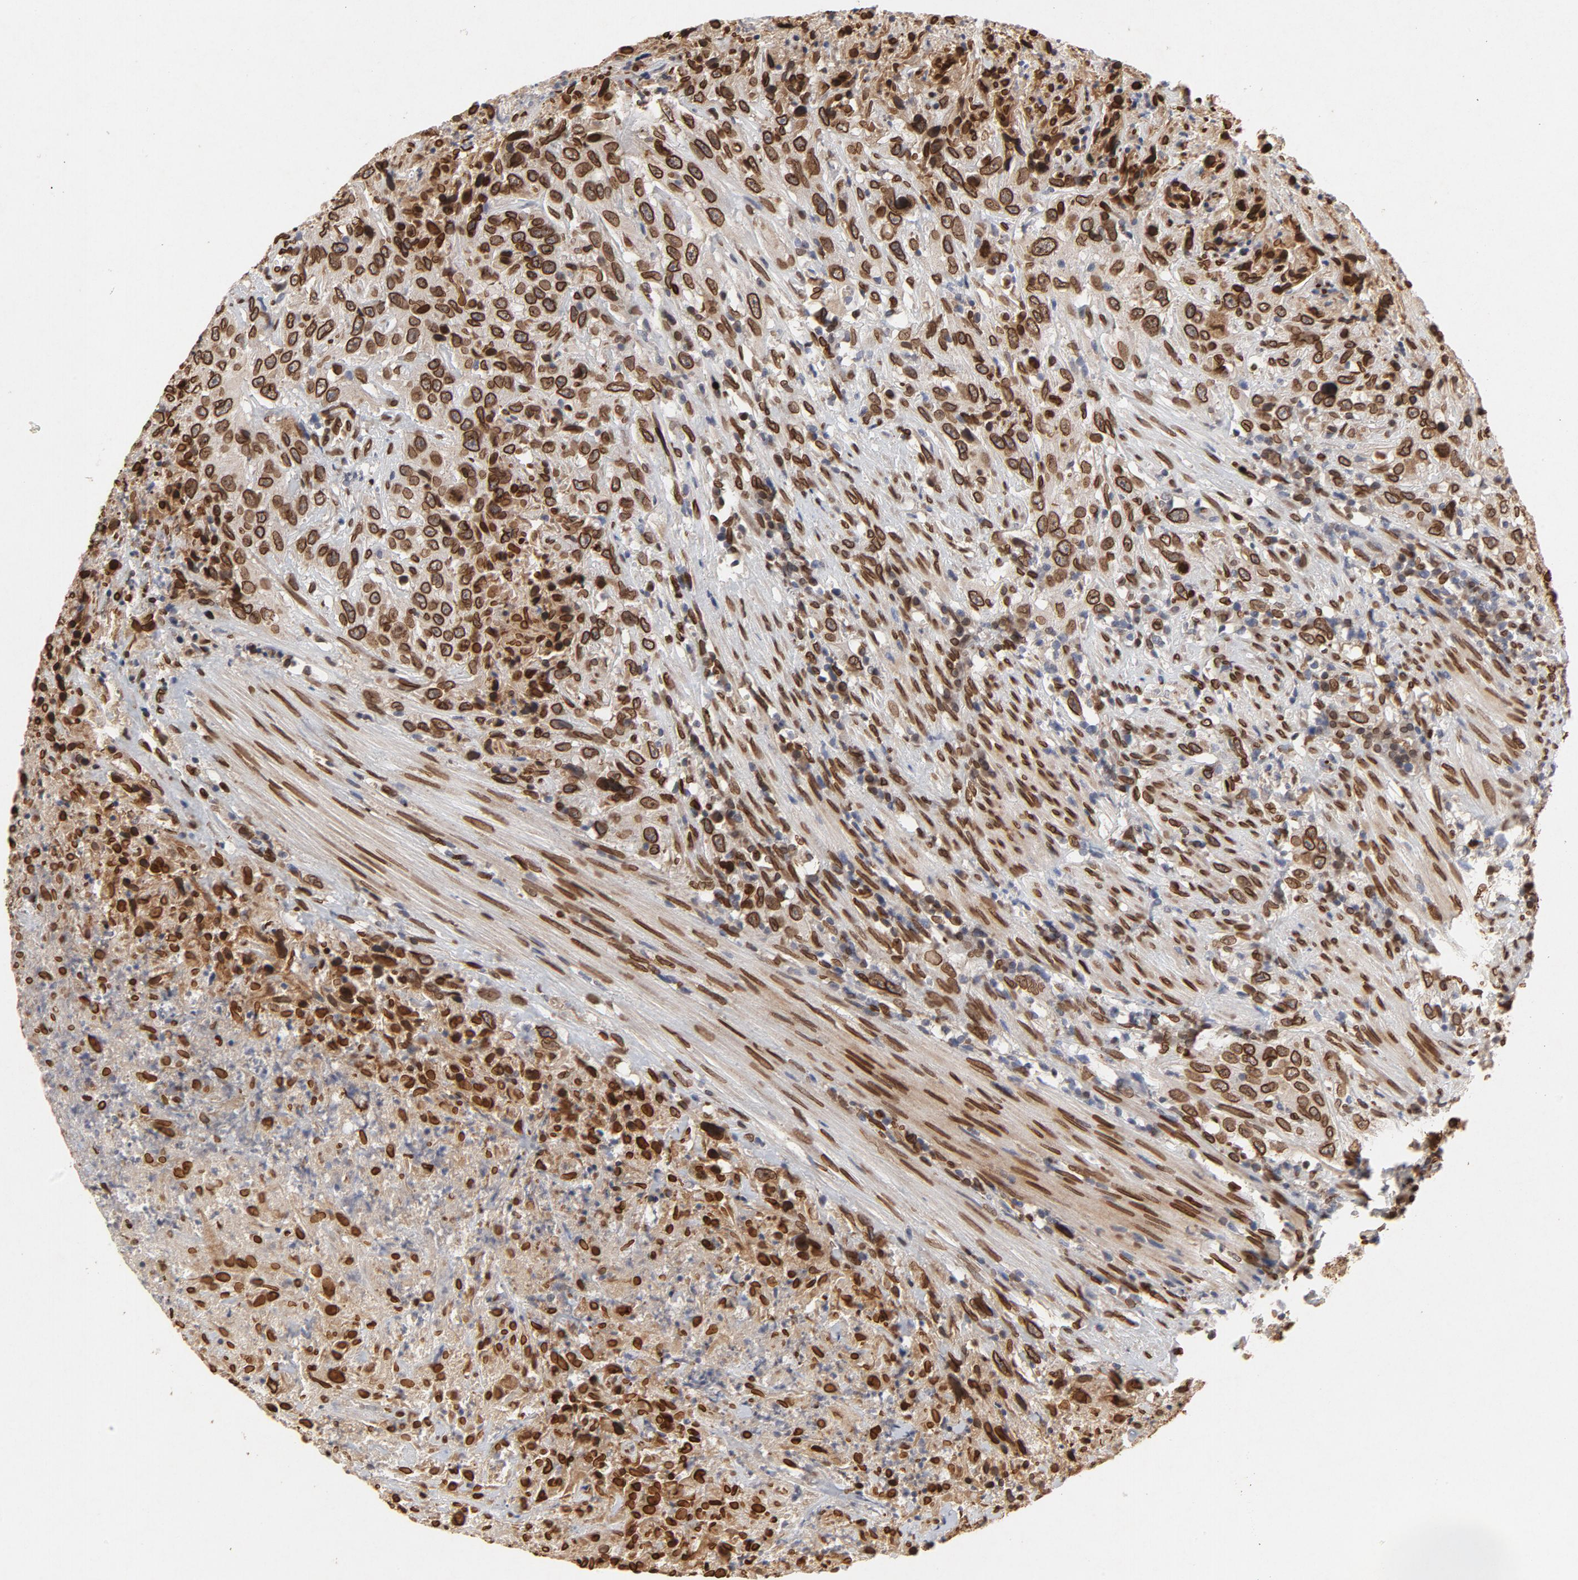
{"staining": {"intensity": "strong", "quantity": ">75%", "location": "cytoplasmic/membranous,nuclear"}, "tissue": "urothelial cancer", "cell_type": "Tumor cells", "image_type": "cancer", "snomed": [{"axis": "morphology", "description": "Urothelial carcinoma, High grade"}, {"axis": "topography", "description": "Urinary bladder"}], "caption": "This image demonstrates IHC staining of high-grade urothelial carcinoma, with high strong cytoplasmic/membranous and nuclear expression in approximately >75% of tumor cells.", "gene": "LMNA", "patient": {"sex": "male", "age": 61}}